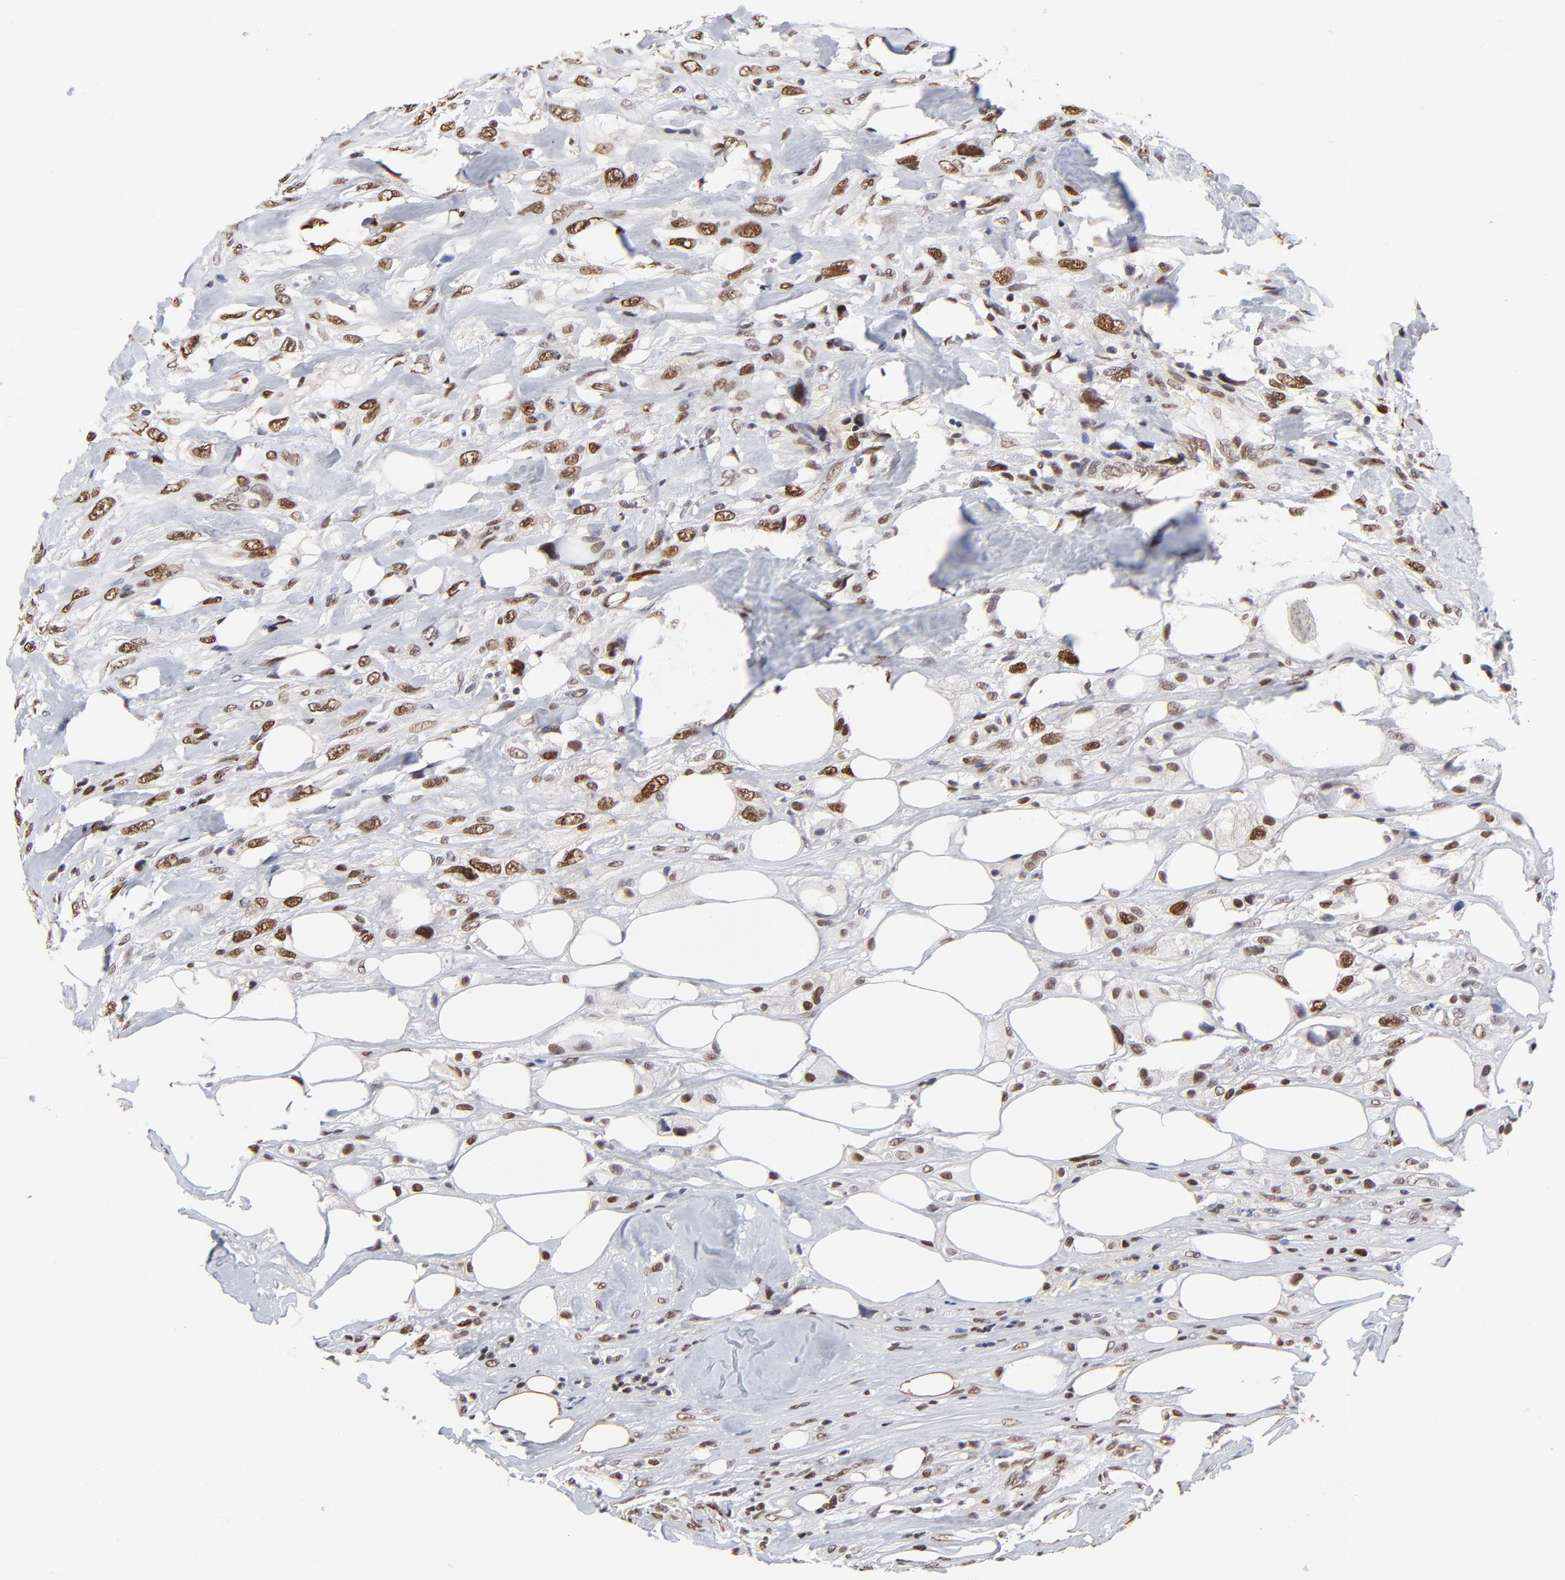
{"staining": {"intensity": "strong", "quantity": ">75%", "location": "nuclear"}, "tissue": "breast cancer", "cell_type": "Tumor cells", "image_type": "cancer", "snomed": [{"axis": "morphology", "description": "Neoplasm, malignant, NOS"}, {"axis": "topography", "description": "Breast"}], "caption": "Immunohistochemistry (IHC) (DAB) staining of breast cancer (malignant neoplasm) displays strong nuclear protein expression in approximately >75% of tumor cells.", "gene": "ZMYM3", "patient": {"sex": "female", "age": 50}}